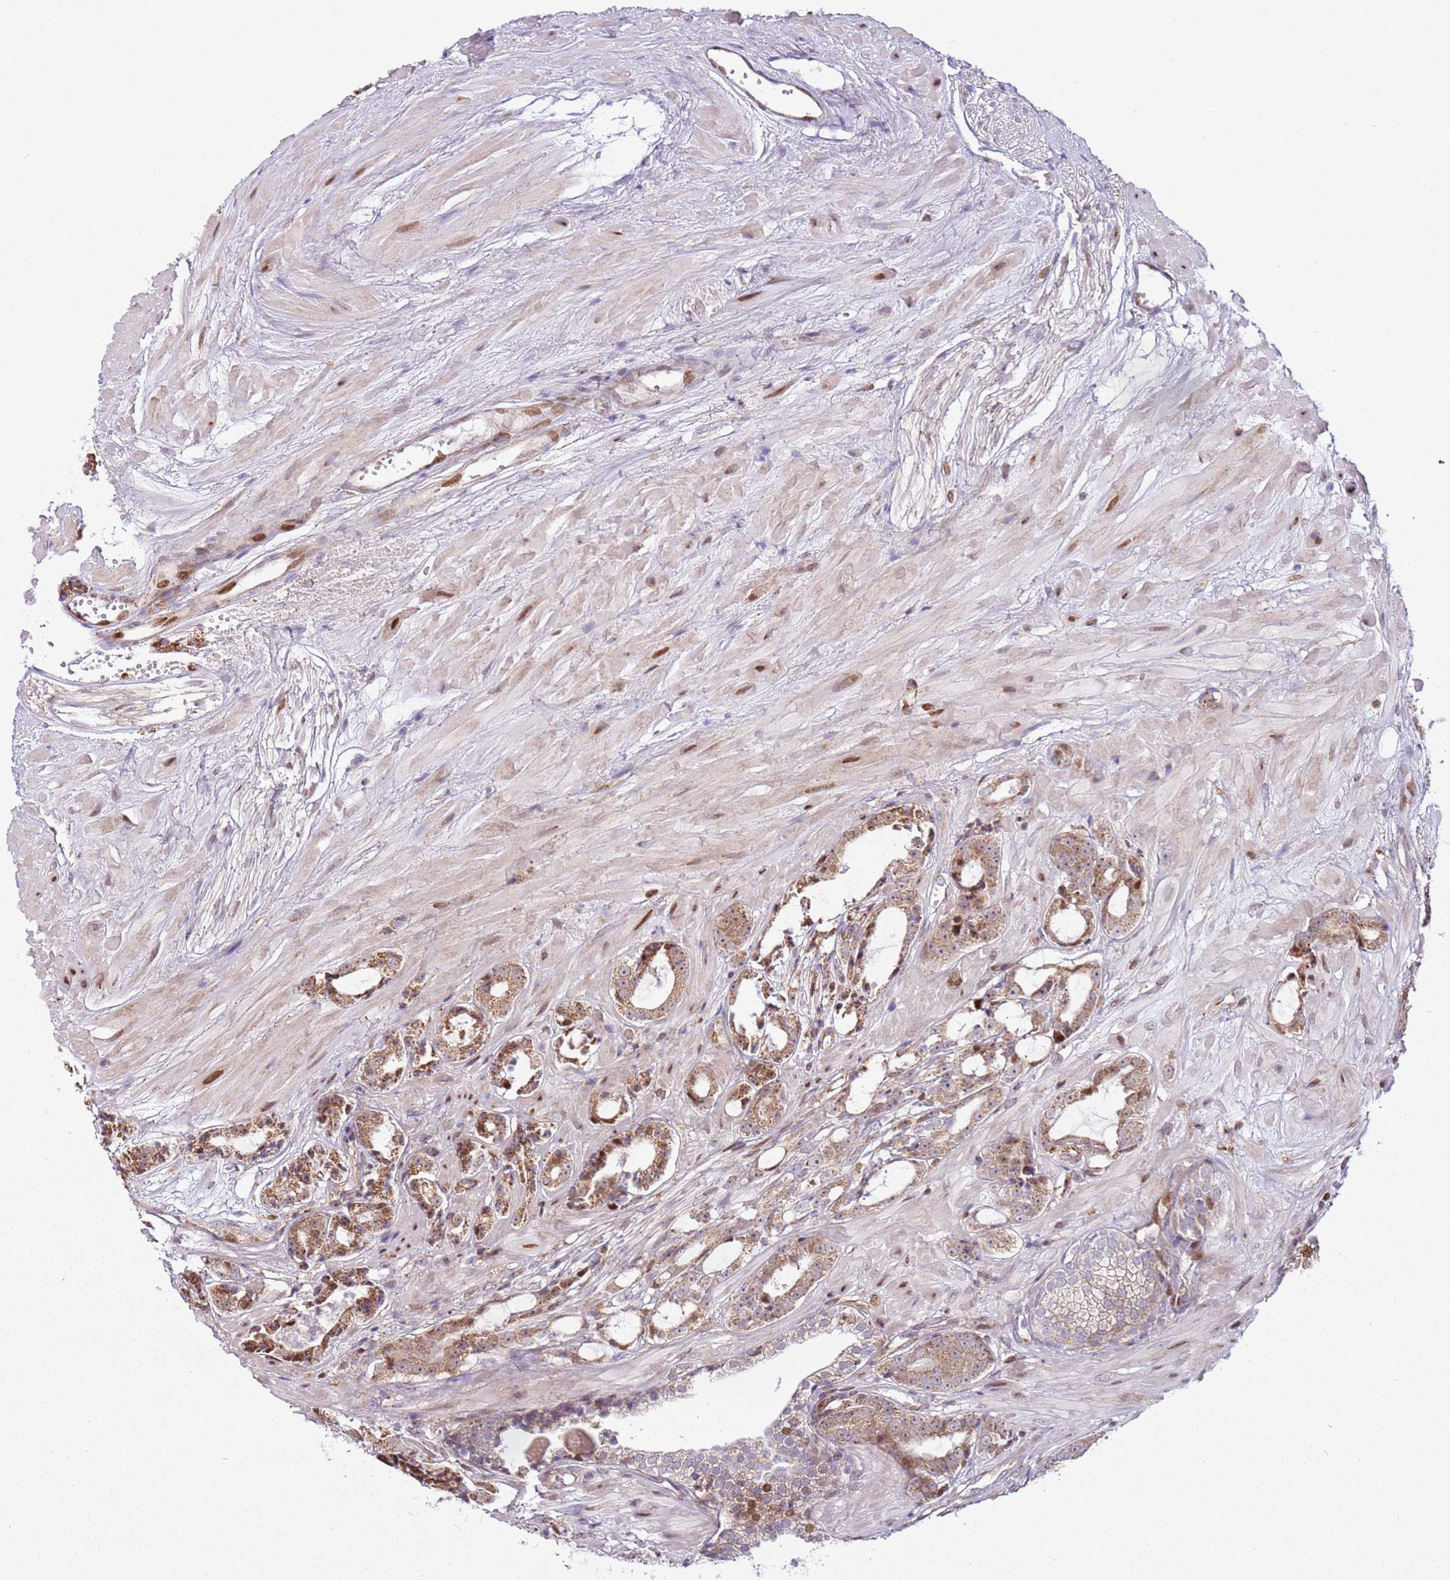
{"staining": {"intensity": "moderate", "quantity": ">75%", "location": "cytoplasmic/membranous,nuclear"}, "tissue": "prostate cancer", "cell_type": "Tumor cells", "image_type": "cancer", "snomed": [{"axis": "morphology", "description": "Adenocarcinoma, High grade"}, {"axis": "topography", "description": "Prostate"}], "caption": "This is a micrograph of immunohistochemistry staining of prostate cancer (adenocarcinoma (high-grade)), which shows moderate positivity in the cytoplasmic/membranous and nuclear of tumor cells.", "gene": "PCTP", "patient": {"sex": "male", "age": 71}}